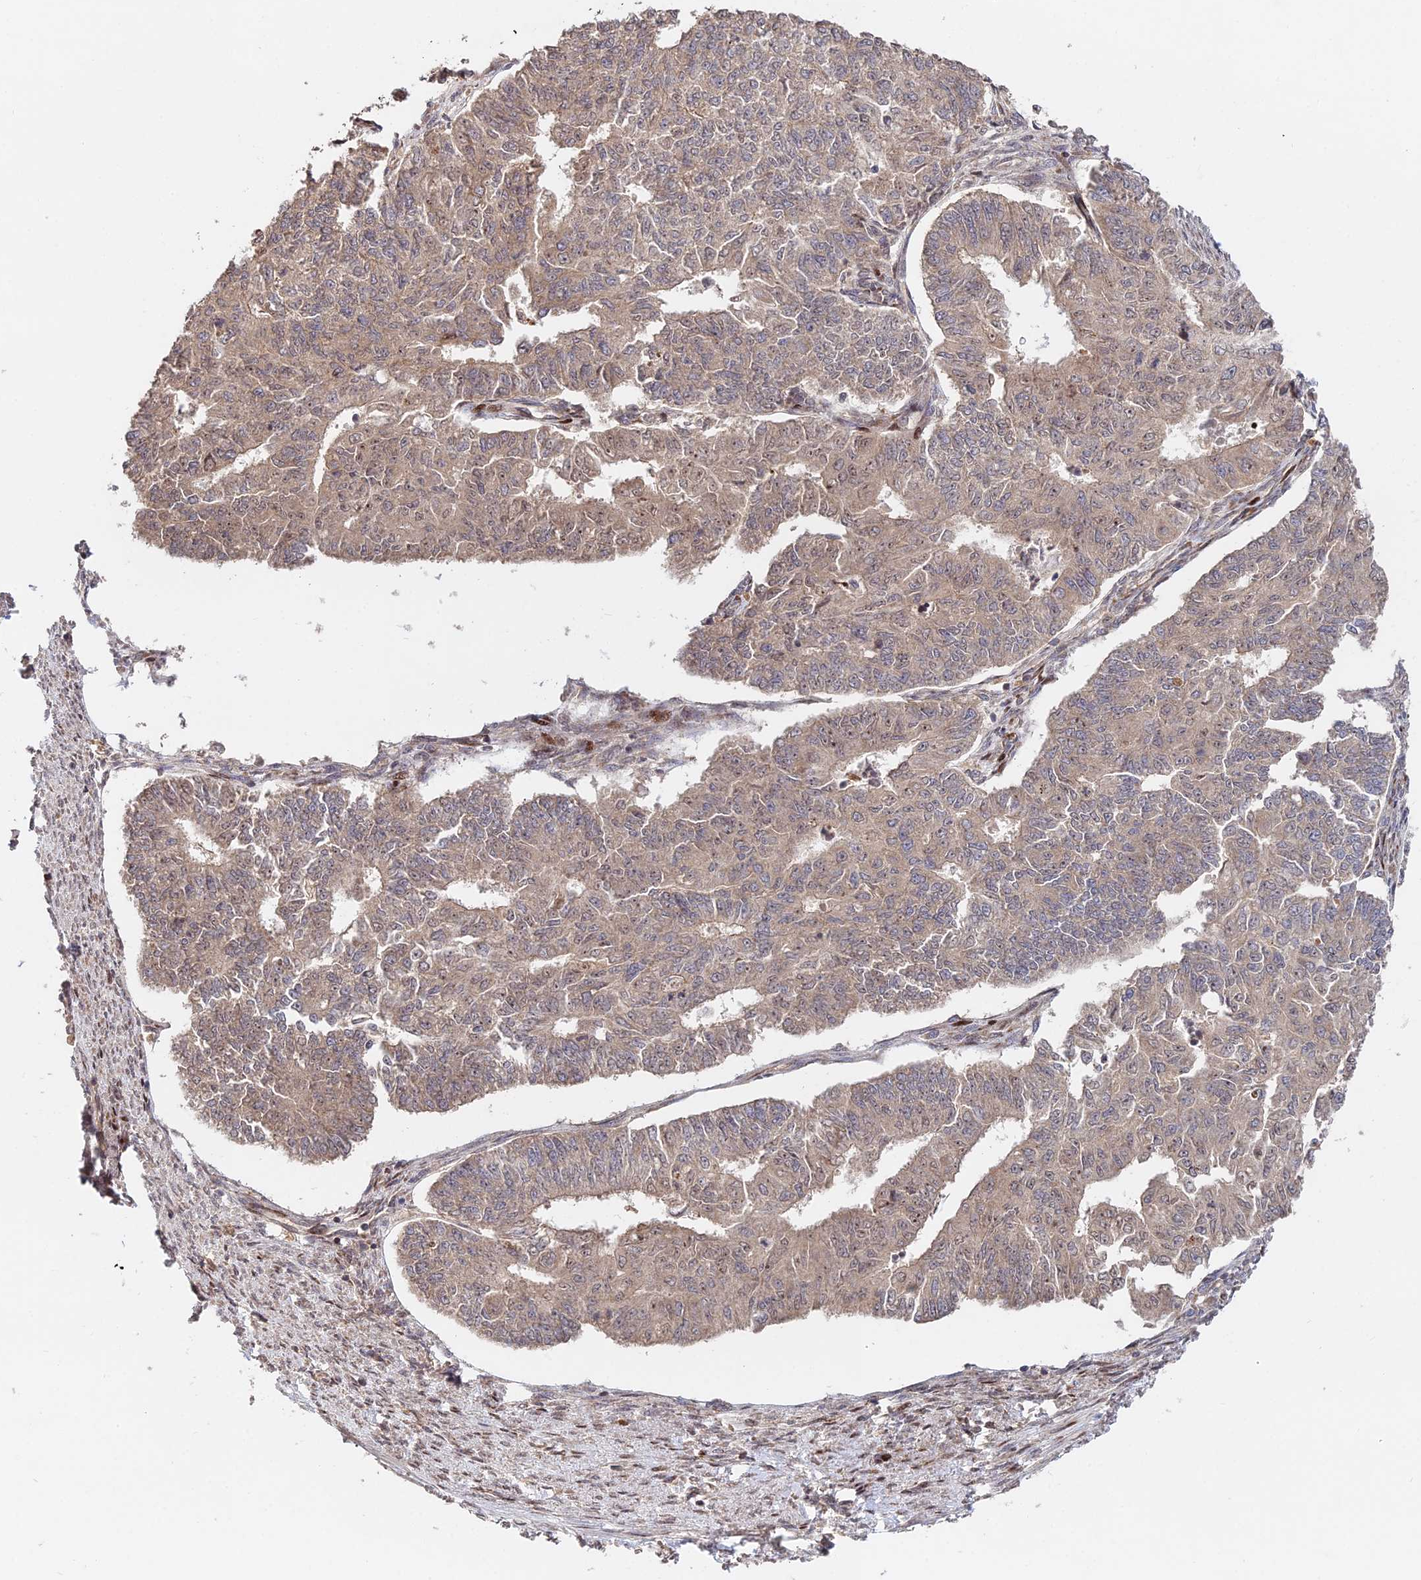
{"staining": {"intensity": "moderate", "quantity": ">75%", "location": "cytoplasmic/membranous"}, "tissue": "endometrial cancer", "cell_type": "Tumor cells", "image_type": "cancer", "snomed": [{"axis": "morphology", "description": "Adenocarcinoma, NOS"}, {"axis": "topography", "description": "Endometrium"}], "caption": "IHC of adenocarcinoma (endometrial) demonstrates medium levels of moderate cytoplasmic/membranous expression in about >75% of tumor cells.", "gene": "RBMS2", "patient": {"sex": "female", "age": 32}}